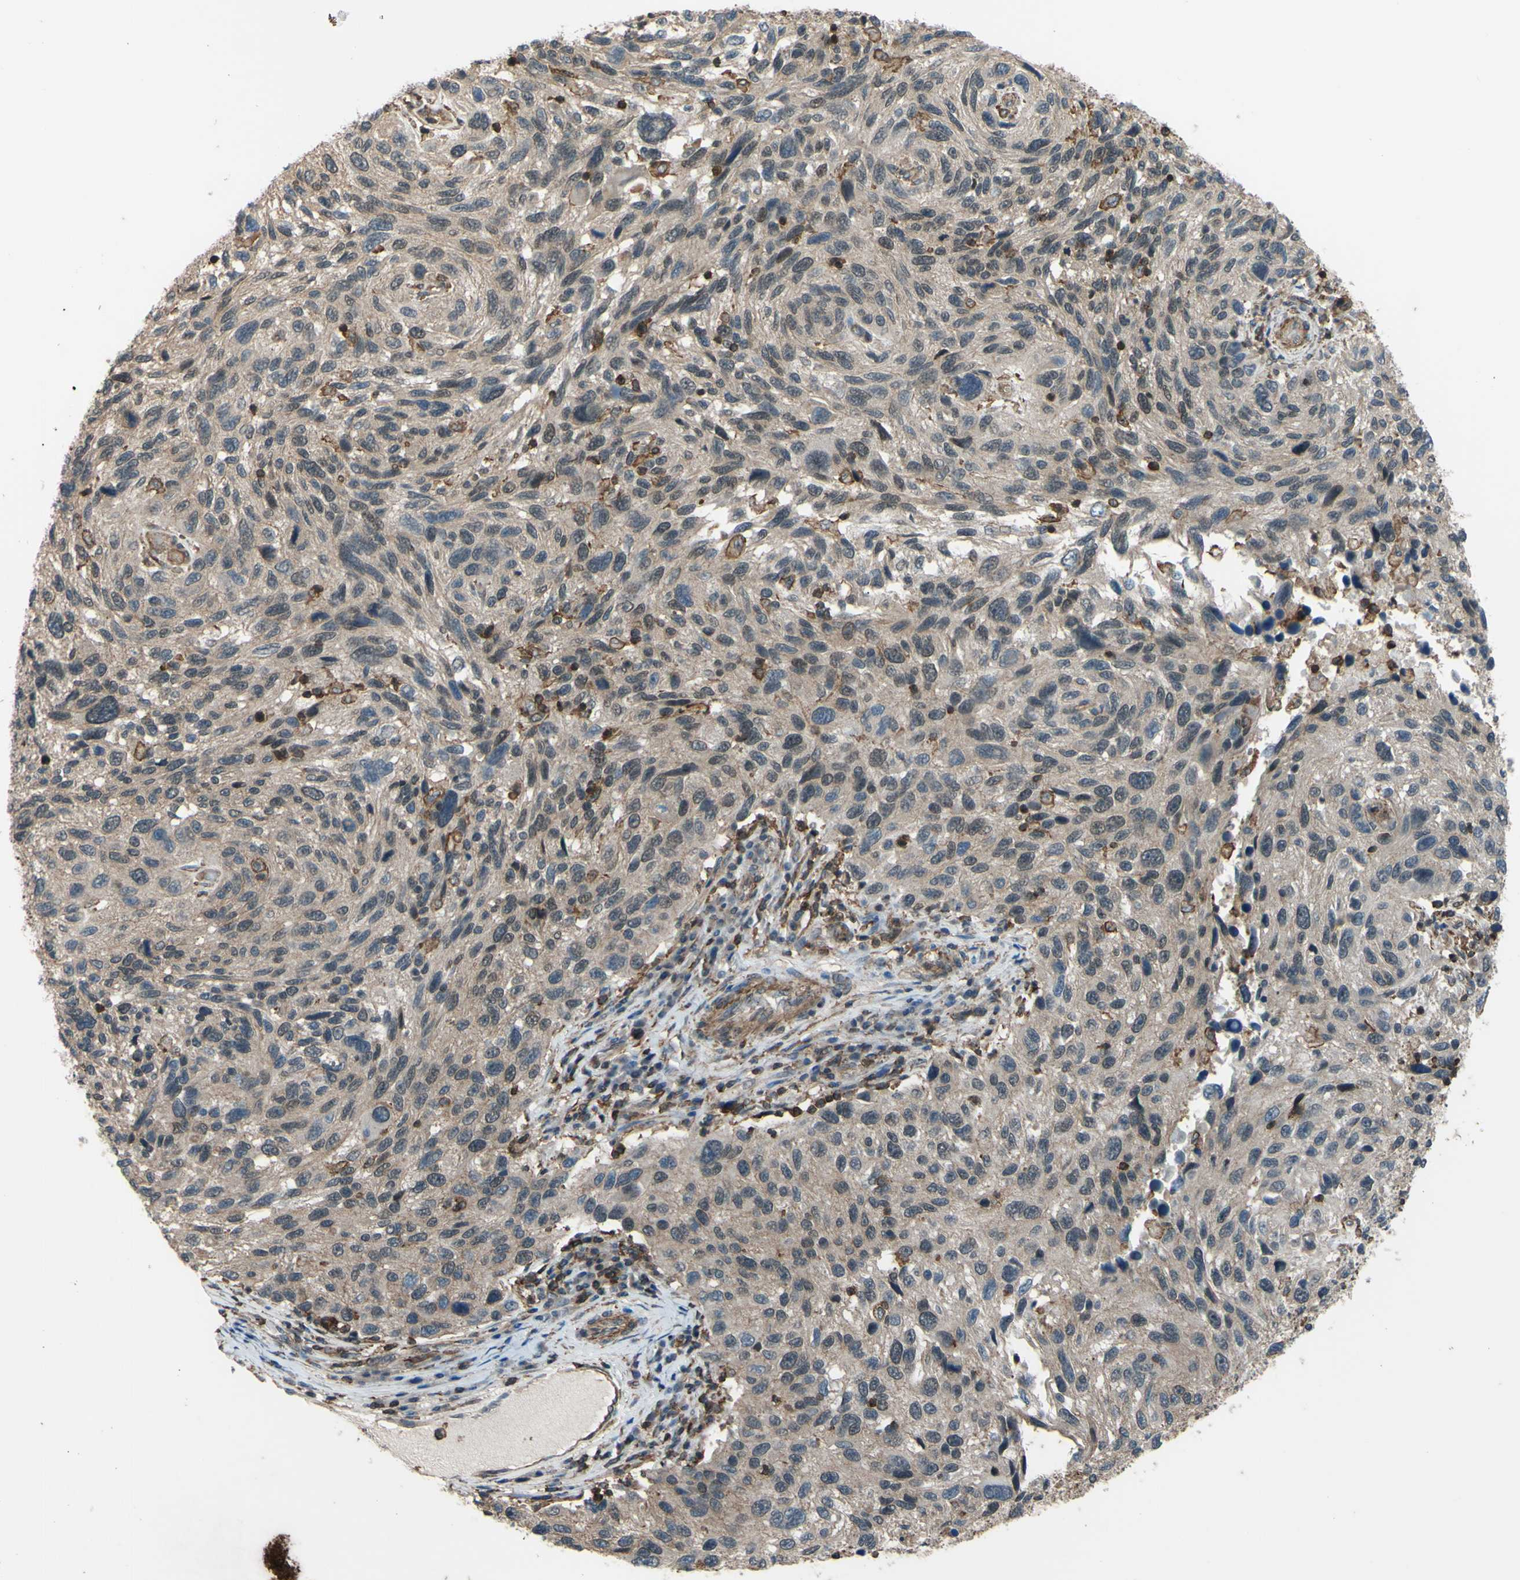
{"staining": {"intensity": "negative", "quantity": "none", "location": "none"}, "tissue": "melanoma", "cell_type": "Tumor cells", "image_type": "cancer", "snomed": [{"axis": "morphology", "description": "Malignant melanoma, NOS"}, {"axis": "topography", "description": "Skin"}], "caption": "IHC histopathology image of human malignant melanoma stained for a protein (brown), which shows no expression in tumor cells.", "gene": "ADD3", "patient": {"sex": "male", "age": 53}}